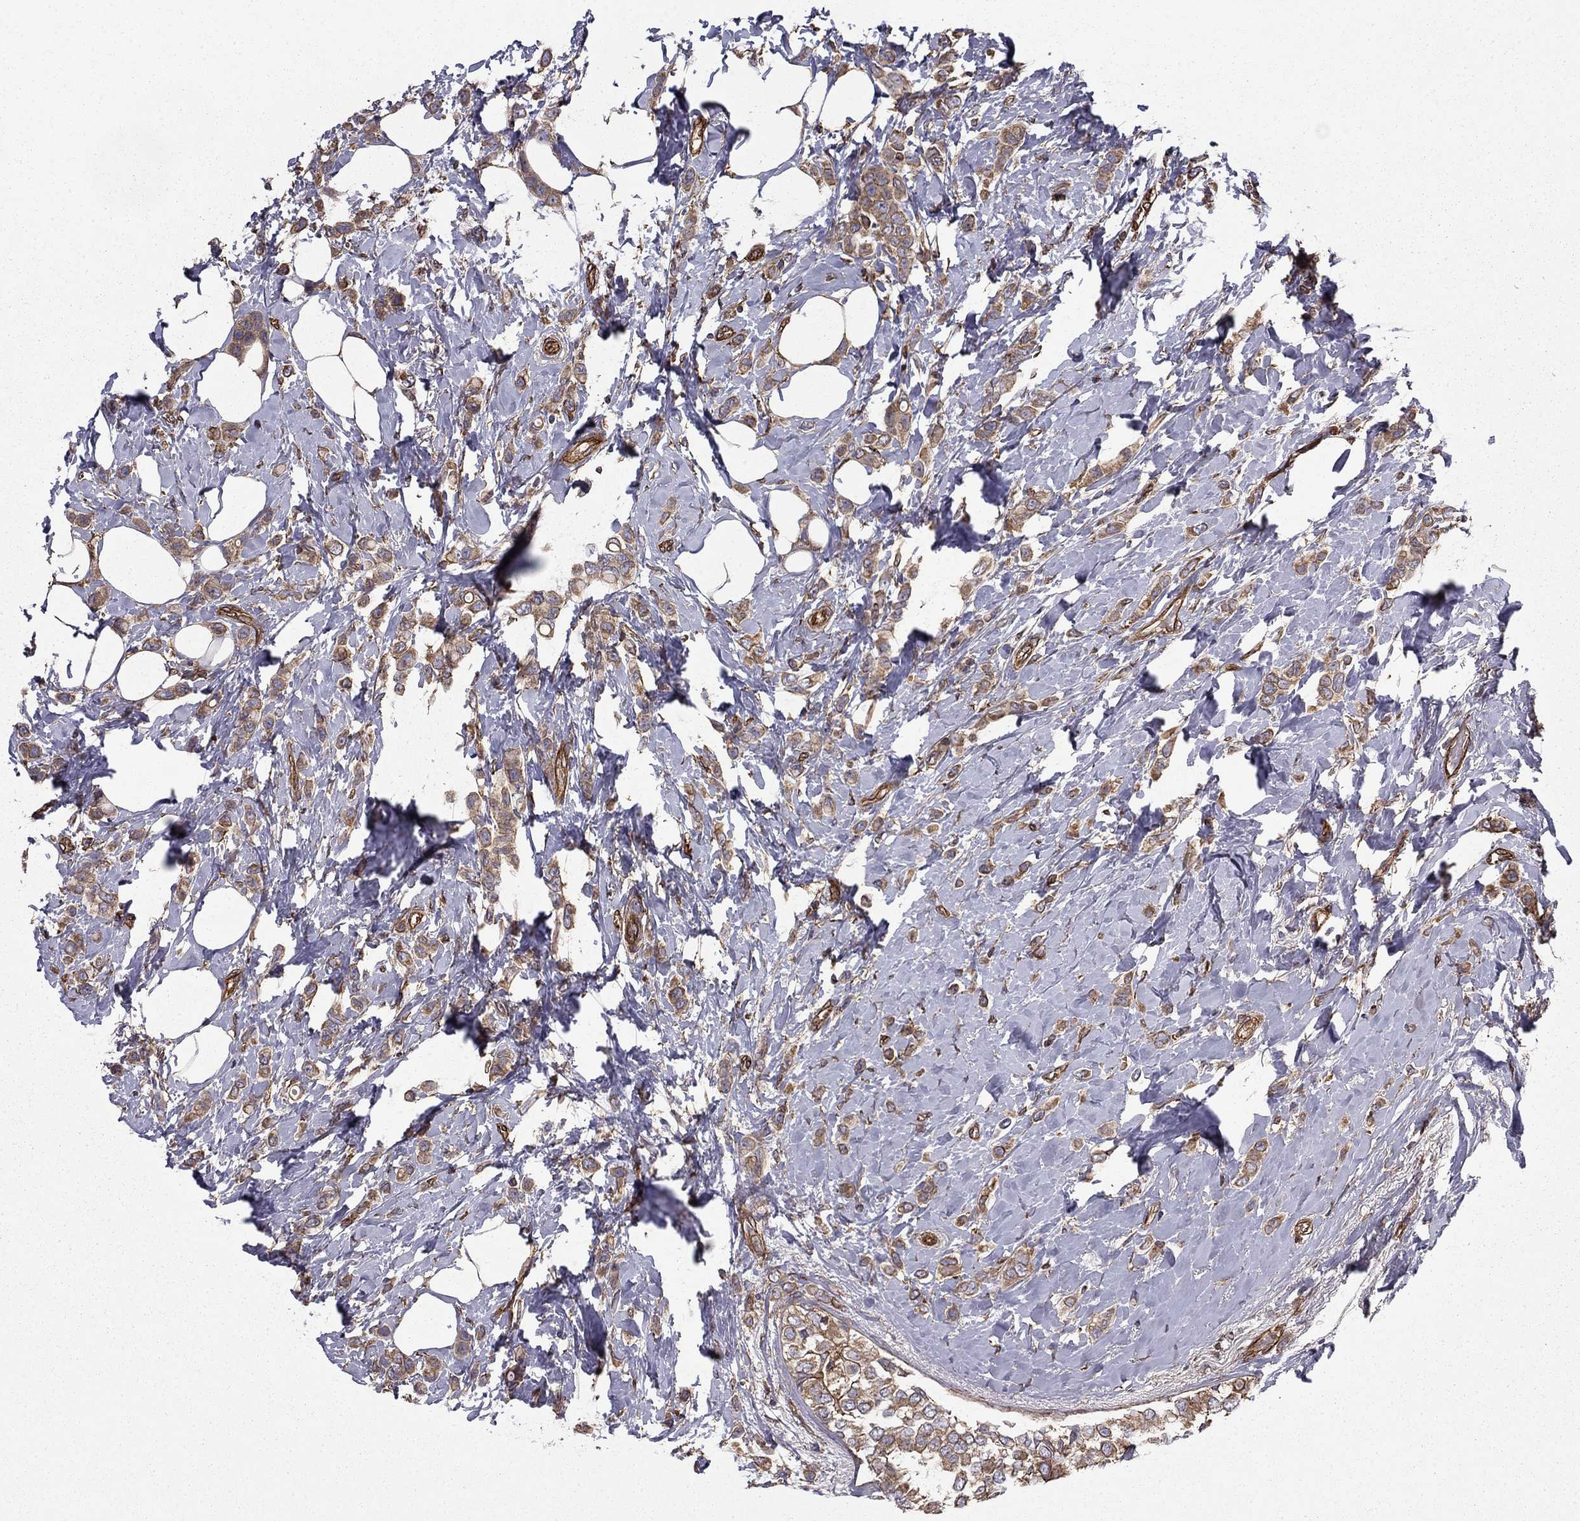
{"staining": {"intensity": "moderate", "quantity": ">75%", "location": "cytoplasmic/membranous"}, "tissue": "breast cancer", "cell_type": "Tumor cells", "image_type": "cancer", "snomed": [{"axis": "morphology", "description": "Lobular carcinoma"}, {"axis": "topography", "description": "Breast"}], "caption": "Protein staining by IHC exhibits moderate cytoplasmic/membranous positivity in about >75% of tumor cells in breast cancer (lobular carcinoma).", "gene": "SHMT1", "patient": {"sex": "female", "age": 66}}